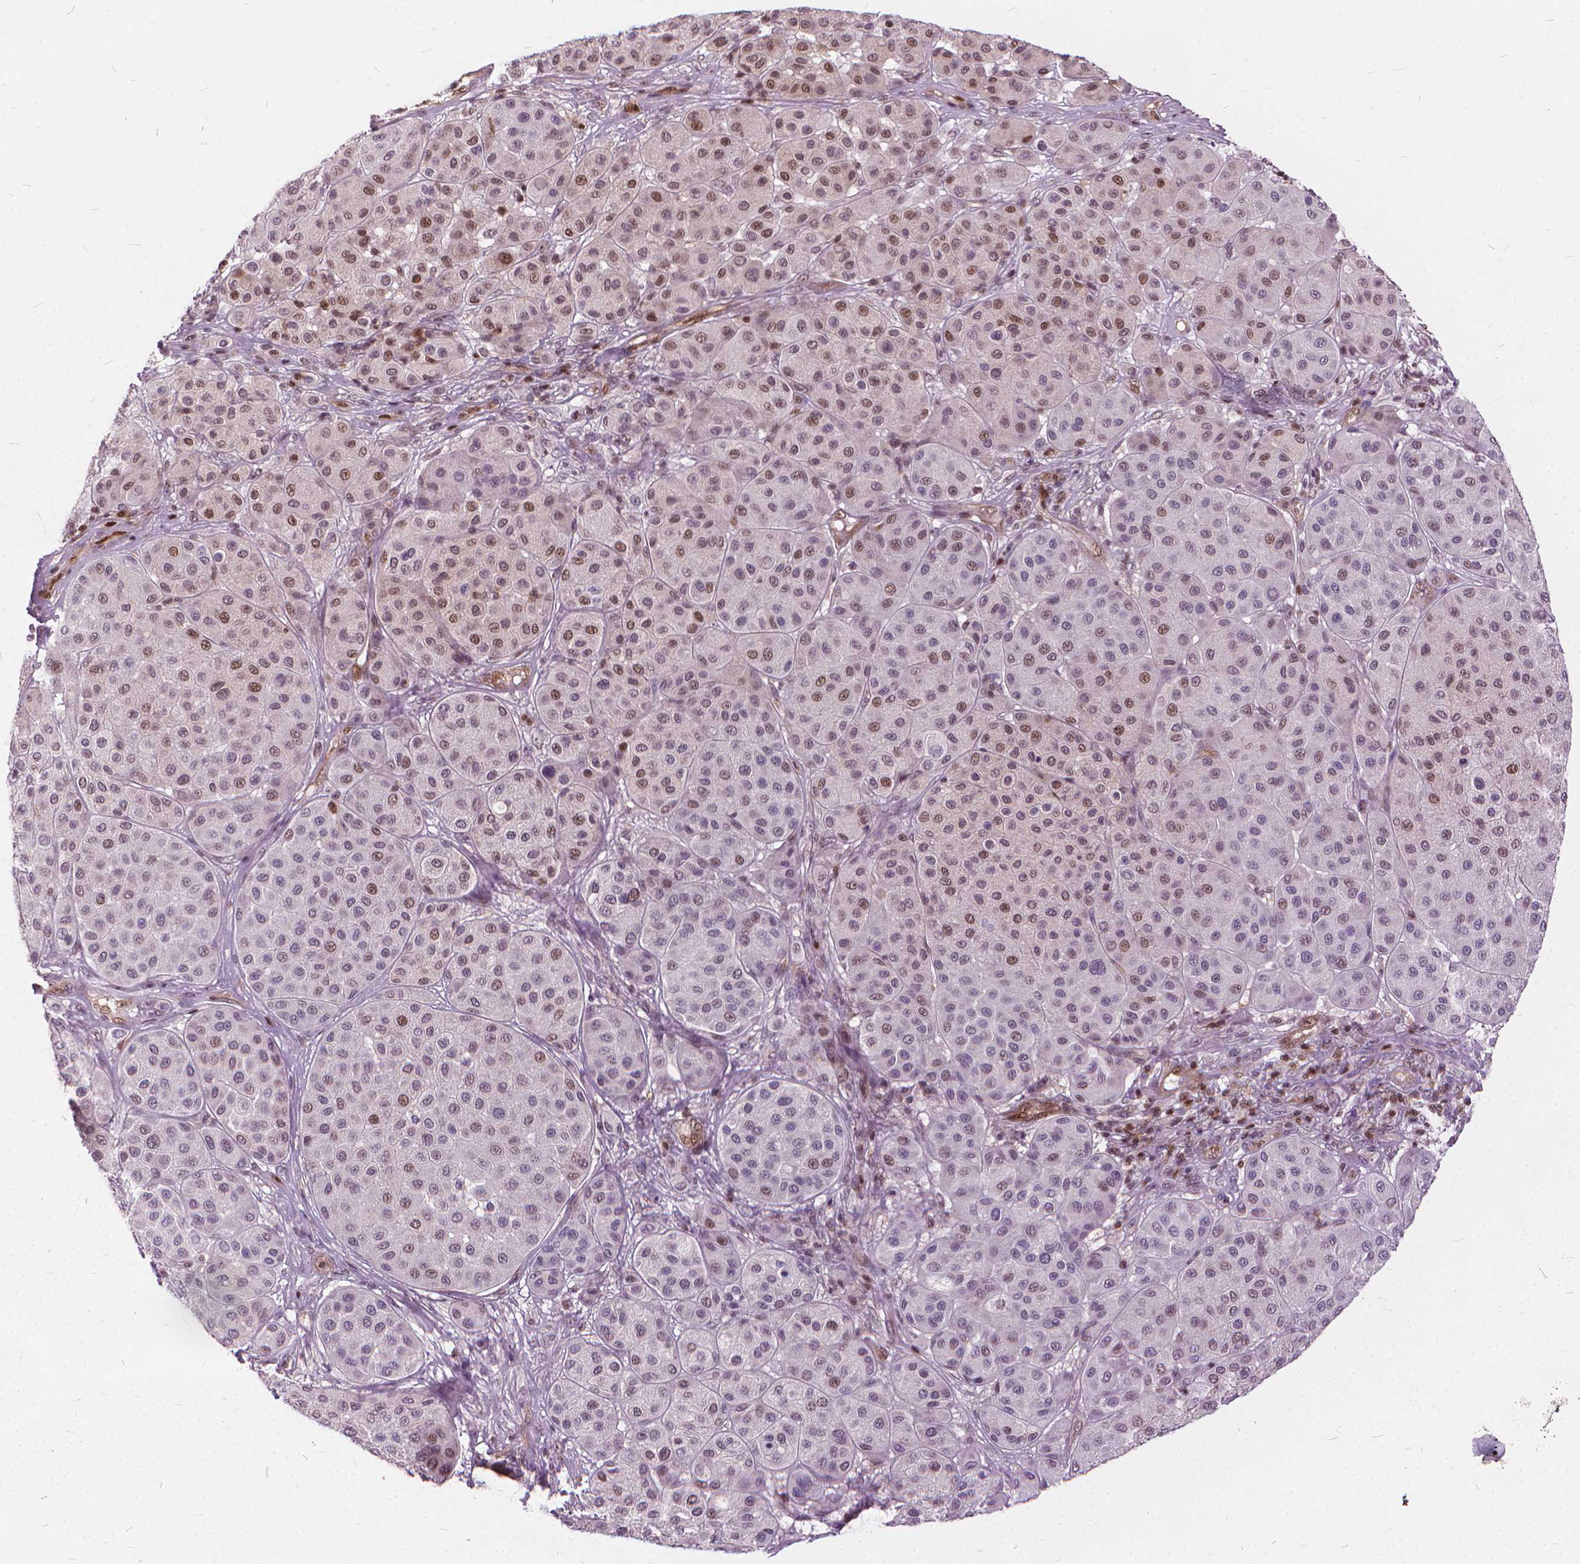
{"staining": {"intensity": "moderate", "quantity": "25%-75%", "location": "nuclear"}, "tissue": "melanoma", "cell_type": "Tumor cells", "image_type": "cancer", "snomed": [{"axis": "morphology", "description": "Malignant melanoma, Metastatic site"}, {"axis": "topography", "description": "Smooth muscle"}], "caption": "Immunohistochemistry (IHC) histopathology image of neoplastic tissue: malignant melanoma (metastatic site) stained using immunohistochemistry displays medium levels of moderate protein expression localized specifically in the nuclear of tumor cells, appearing as a nuclear brown color.", "gene": "STAT5B", "patient": {"sex": "male", "age": 41}}